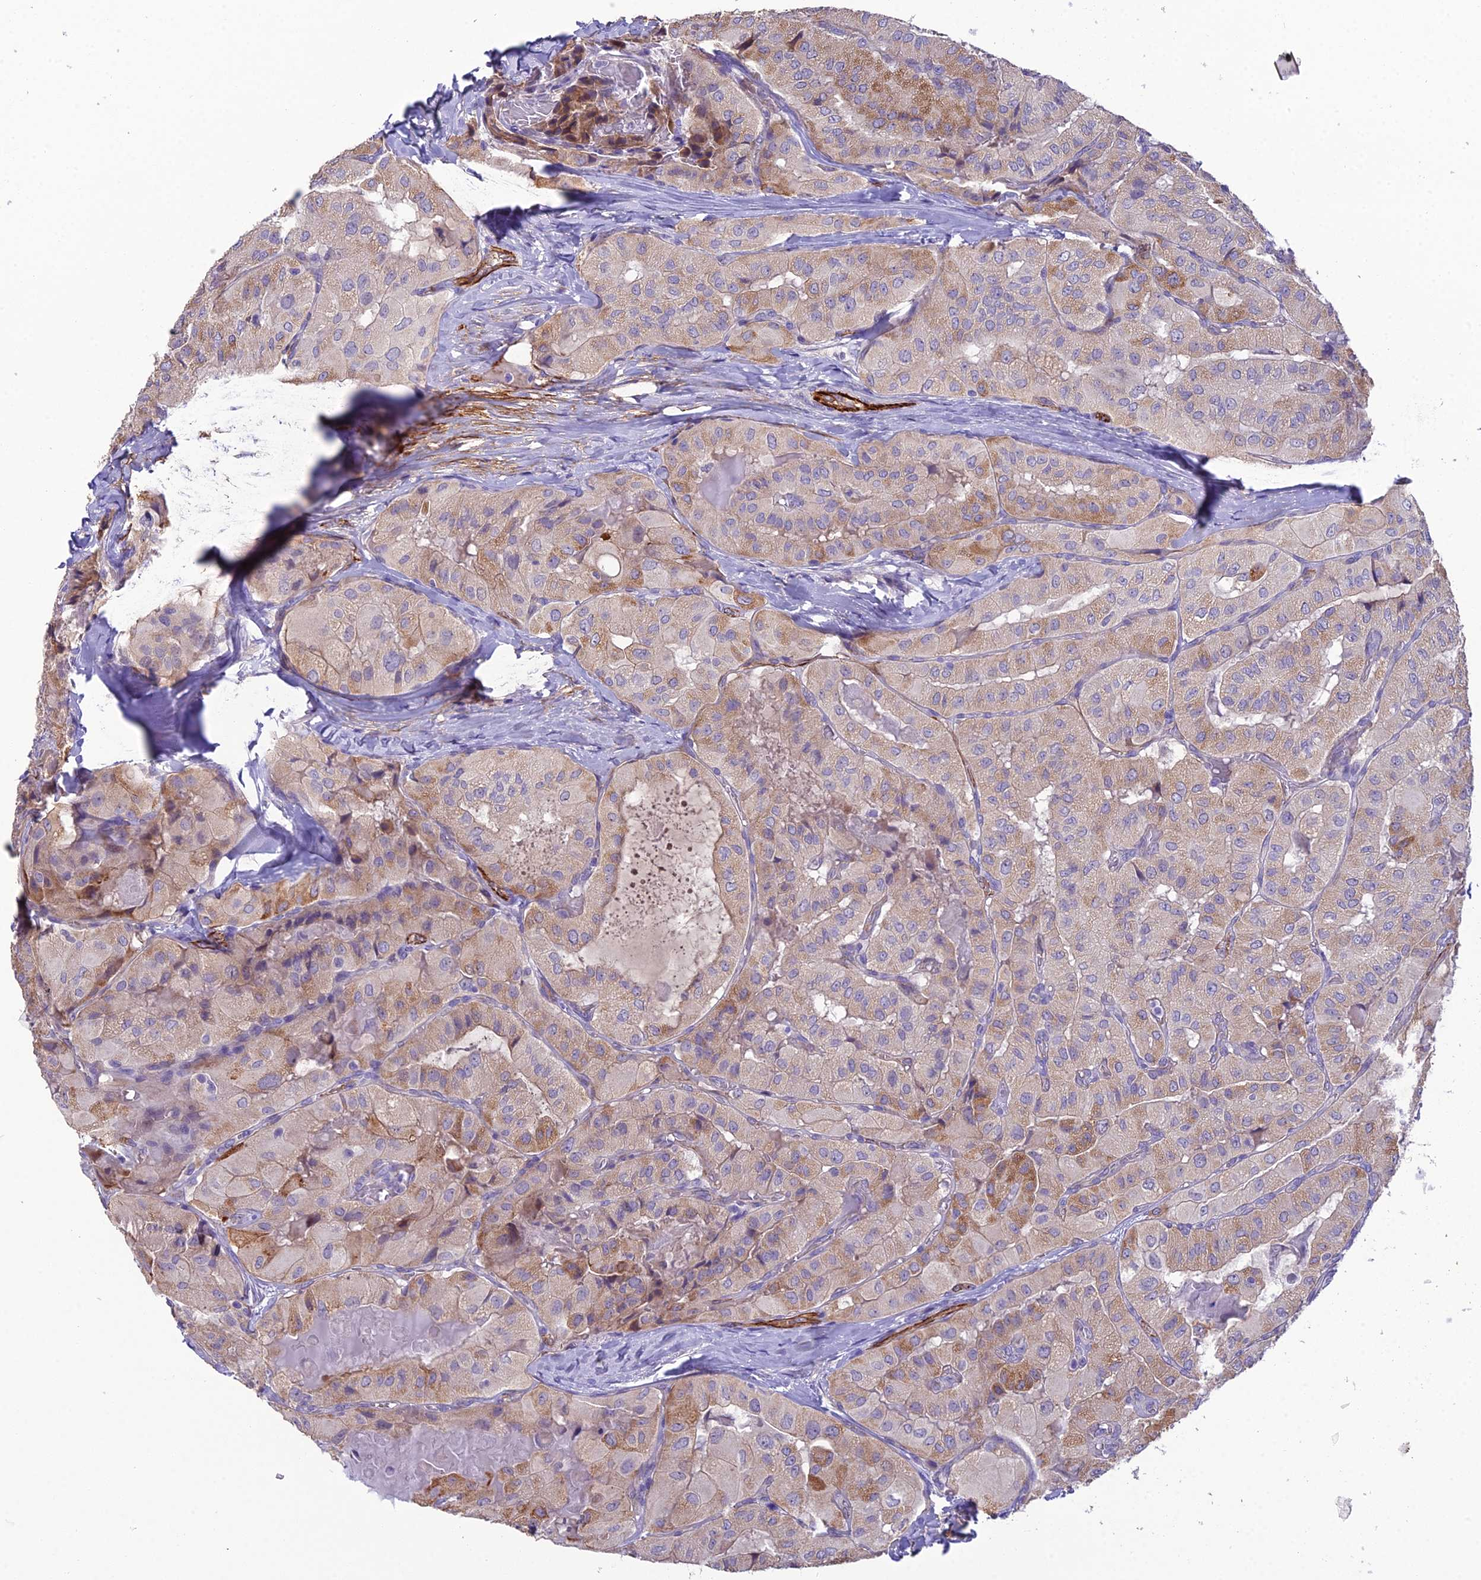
{"staining": {"intensity": "moderate", "quantity": "25%-75%", "location": "cytoplasmic/membranous"}, "tissue": "thyroid cancer", "cell_type": "Tumor cells", "image_type": "cancer", "snomed": [{"axis": "morphology", "description": "Normal tissue, NOS"}, {"axis": "morphology", "description": "Papillary adenocarcinoma, NOS"}, {"axis": "topography", "description": "Thyroid gland"}], "caption": "Protein staining shows moderate cytoplasmic/membranous expression in about 25%-75% of tumor cells in papillary adenocarcinoma (thyroid).", "gene": "CFAP47", "patient": {"sex": "female", "age": 59}}